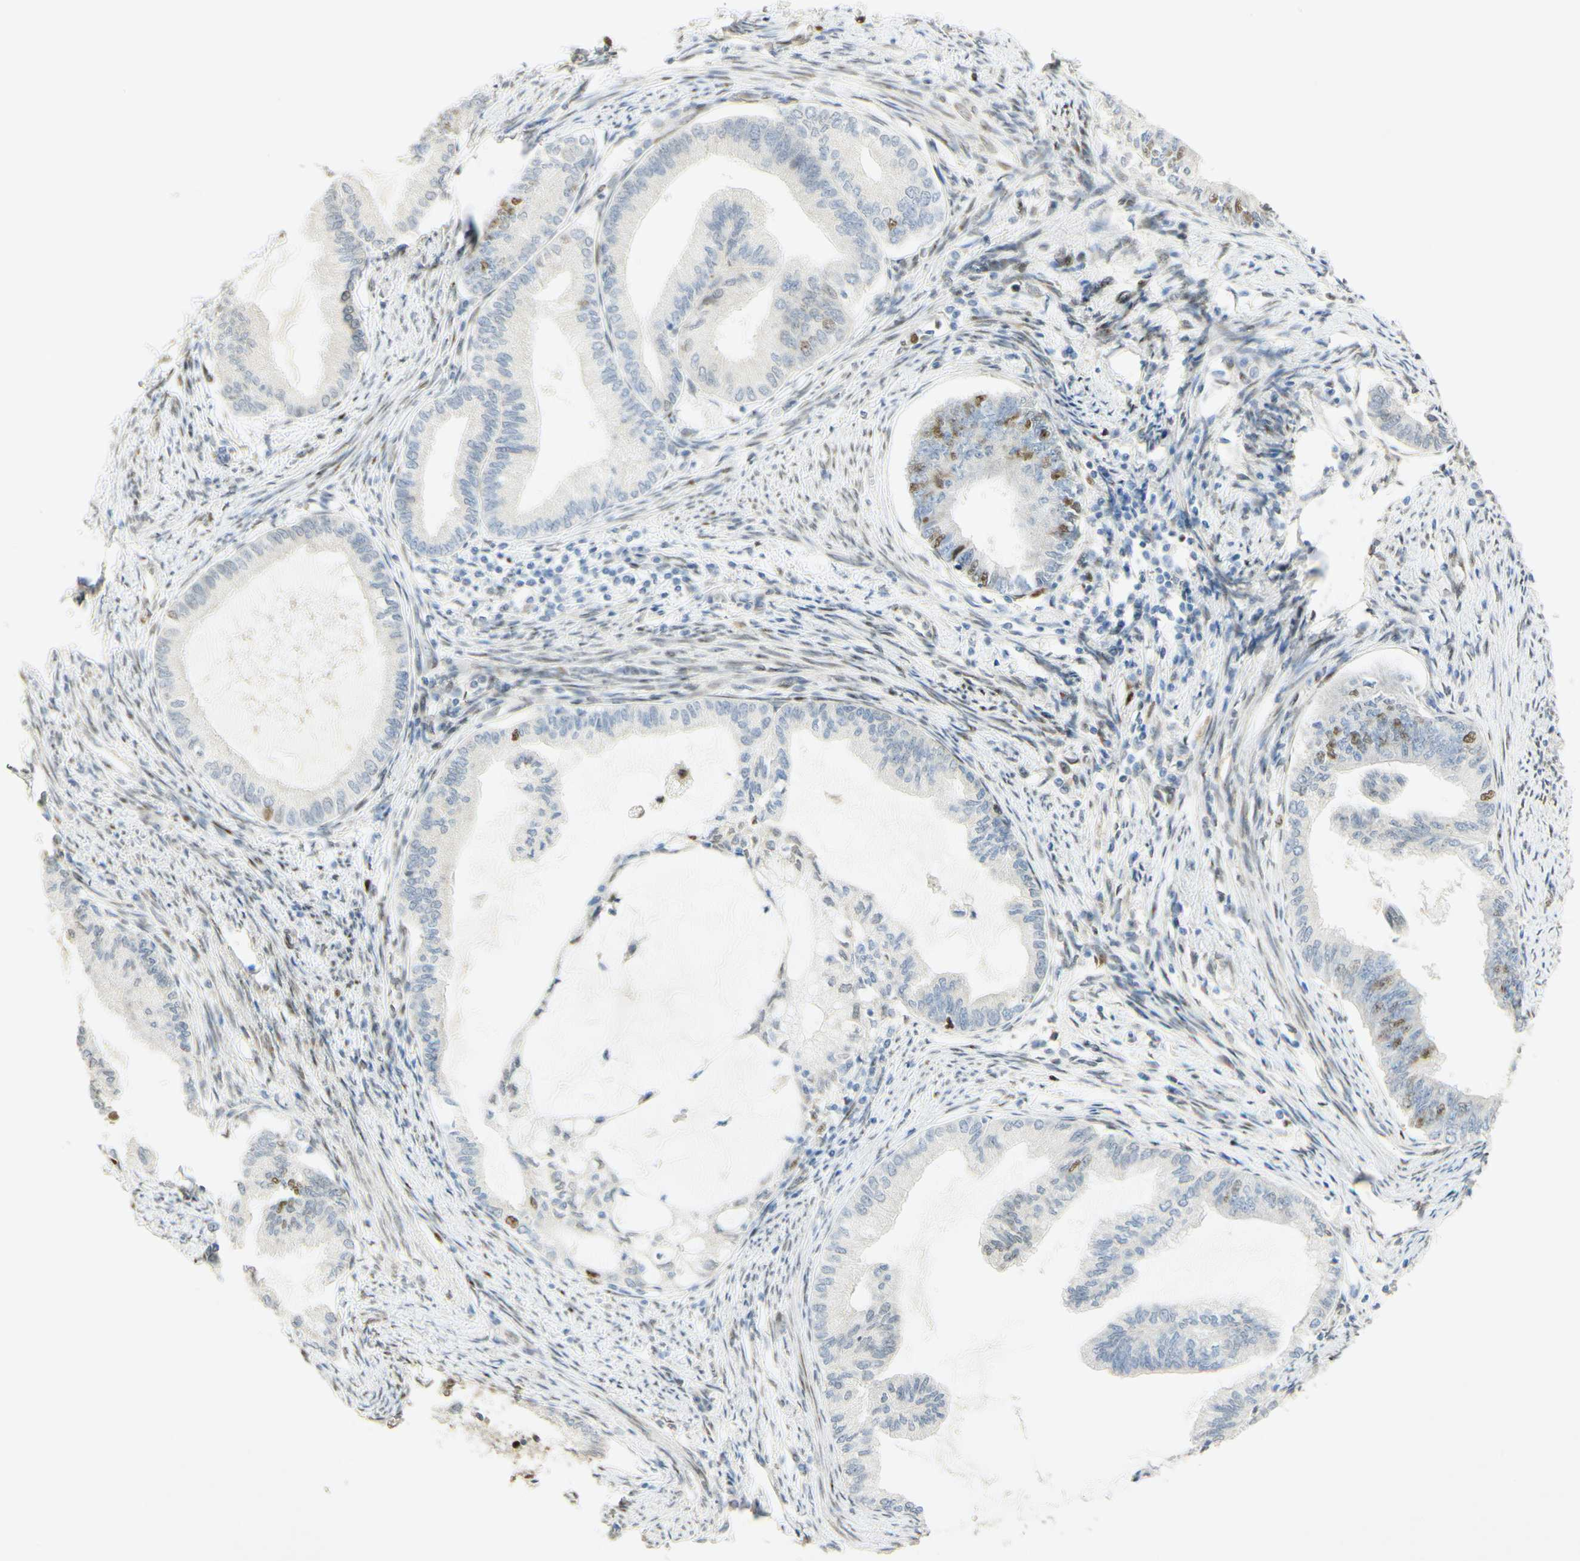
{"staining": {"intensity": "moderate", "quantity": "<25%", "location": "nuclear"}, "tissue": "endometrial cancer", "cell_type": "Tumor cells", "image_type": "cancer", "snomed": [{"axis": "morphology", "description": "Adenocarcinoma, NOS"}, {"axis": "topography", "description": "Endometrium"}], "caption": "DAB (3,3'-diaminobenzidine) immunohistochemical staining of endometrial cancer (adenocarcinoma) shows moderate nuclear protein positivity in about <25% of tumor cells.", "gene": "E2F1", "patient": {"sex": "female", "age": 86}}